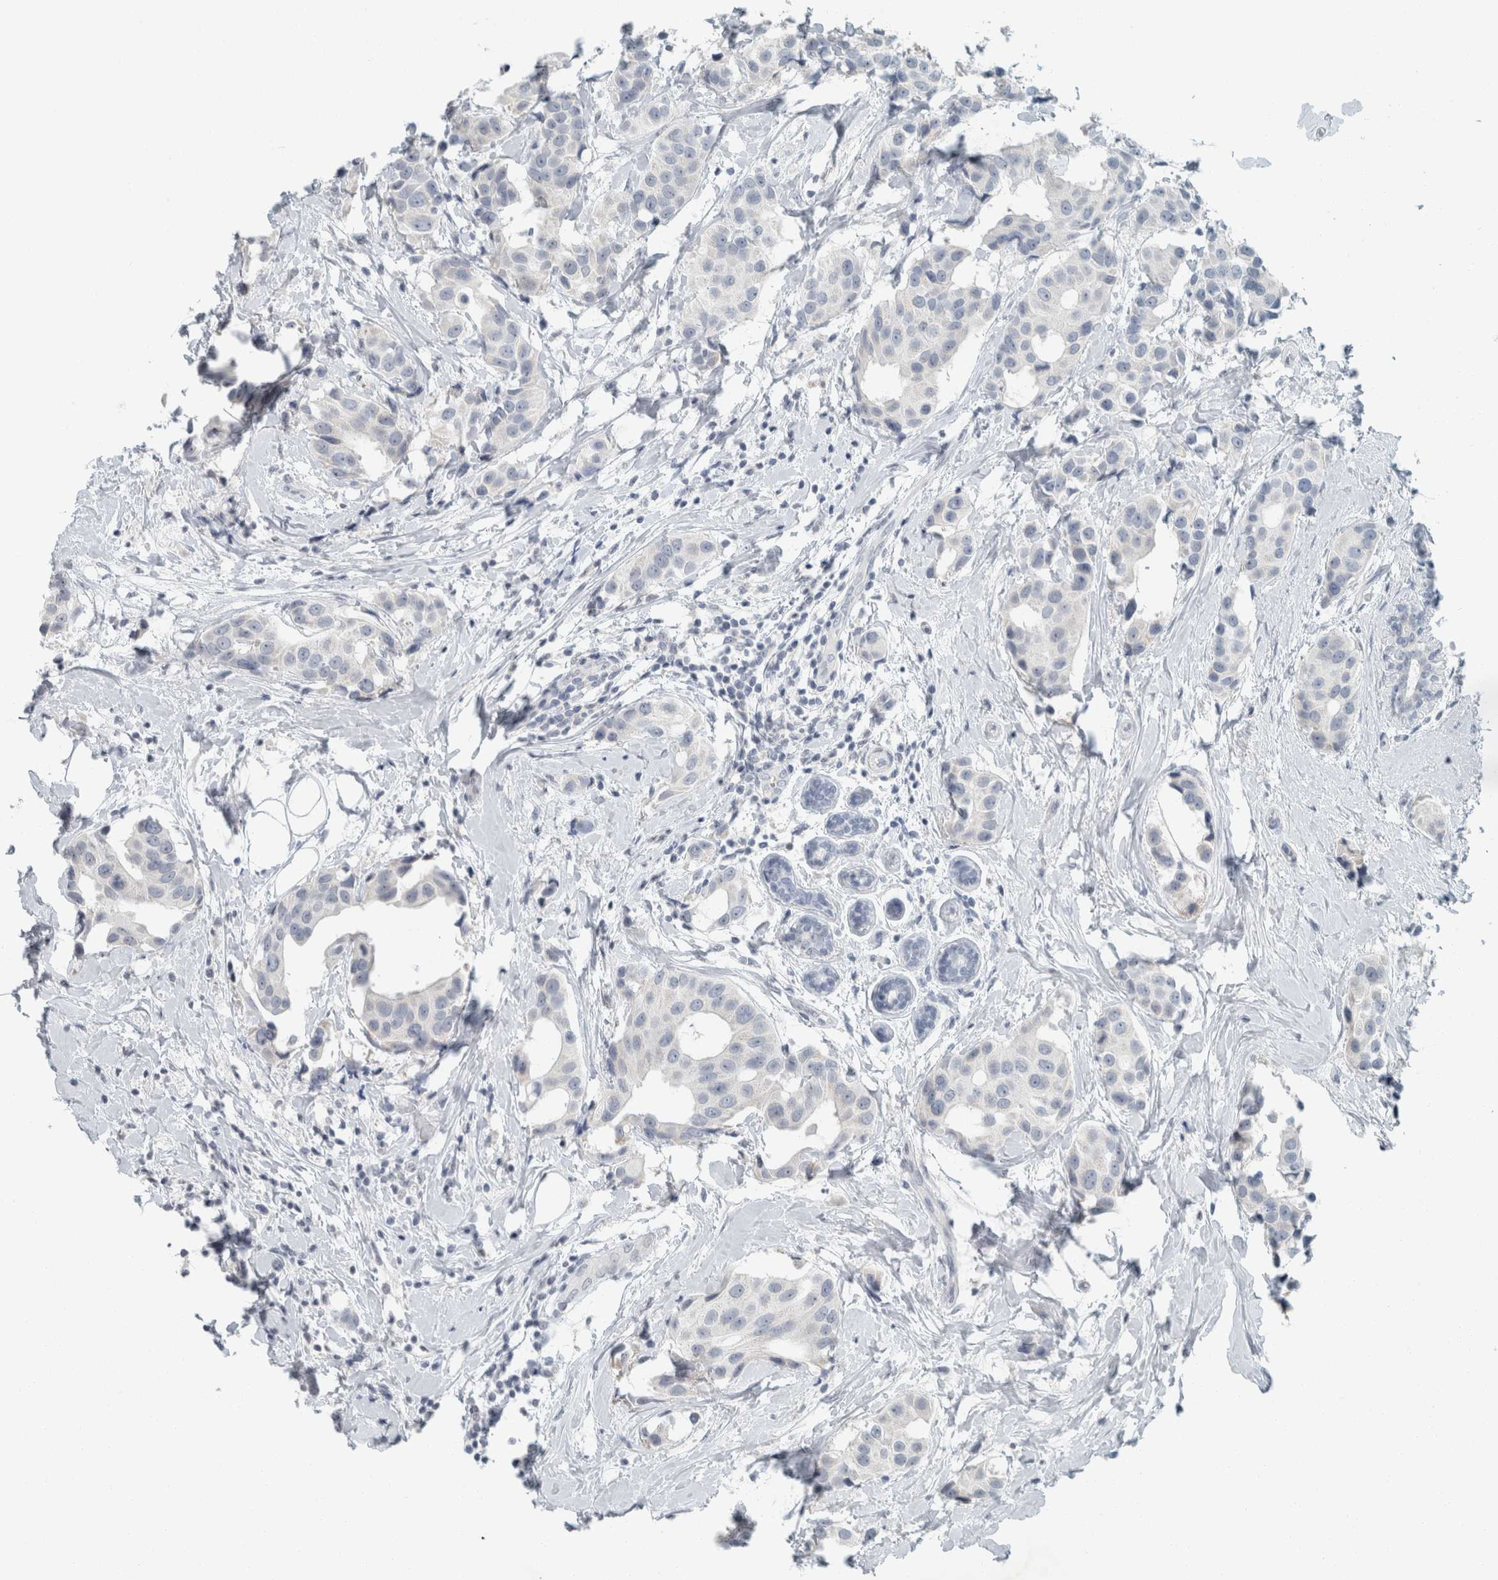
{"staining": {"intensity": "negative", "quantity": "none", "location": "none"}, "tissue": "breast cancer", "cell_type": "Tumor cells", "image_type": "cancer", "snomed": [{"axis": "morphology", "description": "Normal tissue, NOS"}, {"axis": "morphology", "description": "Duct carcinoma"}, {"axis": "topography", "description": "Breast"}], "caption": "A photomicrograph of human breast cancer is negative for staining in tumor cells.", "gene": "TRIT1", "patient": {"sex": "female", "age": 39}}